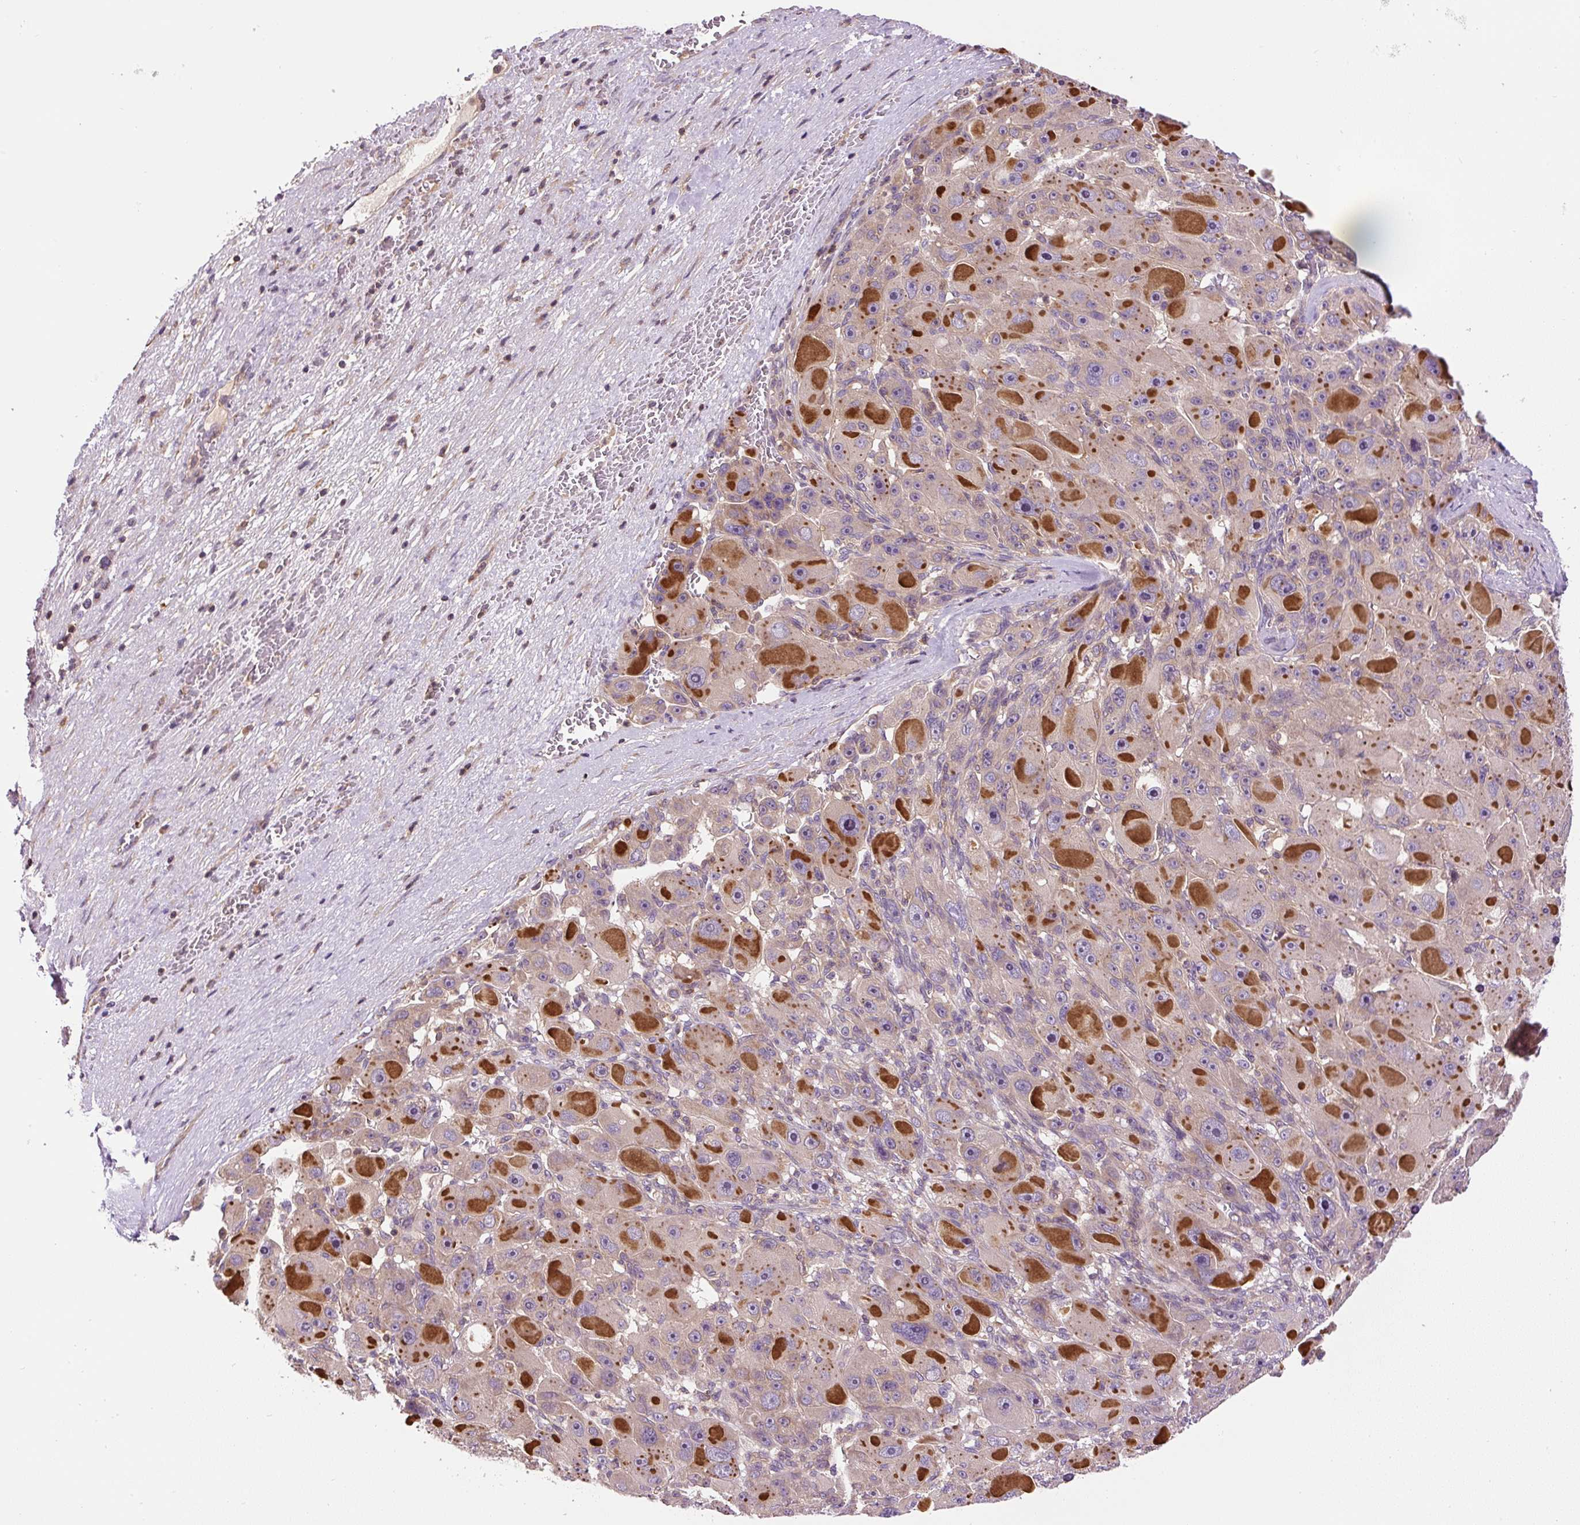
{"staining": {"intensity": "strong", "quantity": "<25%", "location": "cytoplasmic/membranous"}, "tissue": "liver cancer", "cell_type": "Tumor cells", "image_type": "cancer", "snomed": [{"axis": "morphology", "description": "Carcinoma, Hepatocellular, NOS"}, {"axis": "topography", "description": "Liver"}], "caption": "Immunohistochemistry staining of liver cancer, which shows medium levels of strong cytoplasmic/membranous expression in approximately <25% of tumor cells indicating strong cytoplasmic/membranous protein expression. The staining was performed using DAB (brown) for protein detection and nuclei were counterstained in hematoxylin (blue).", "gene": "CCDC28A", "patient": {"sex": "male", "age": 76}}